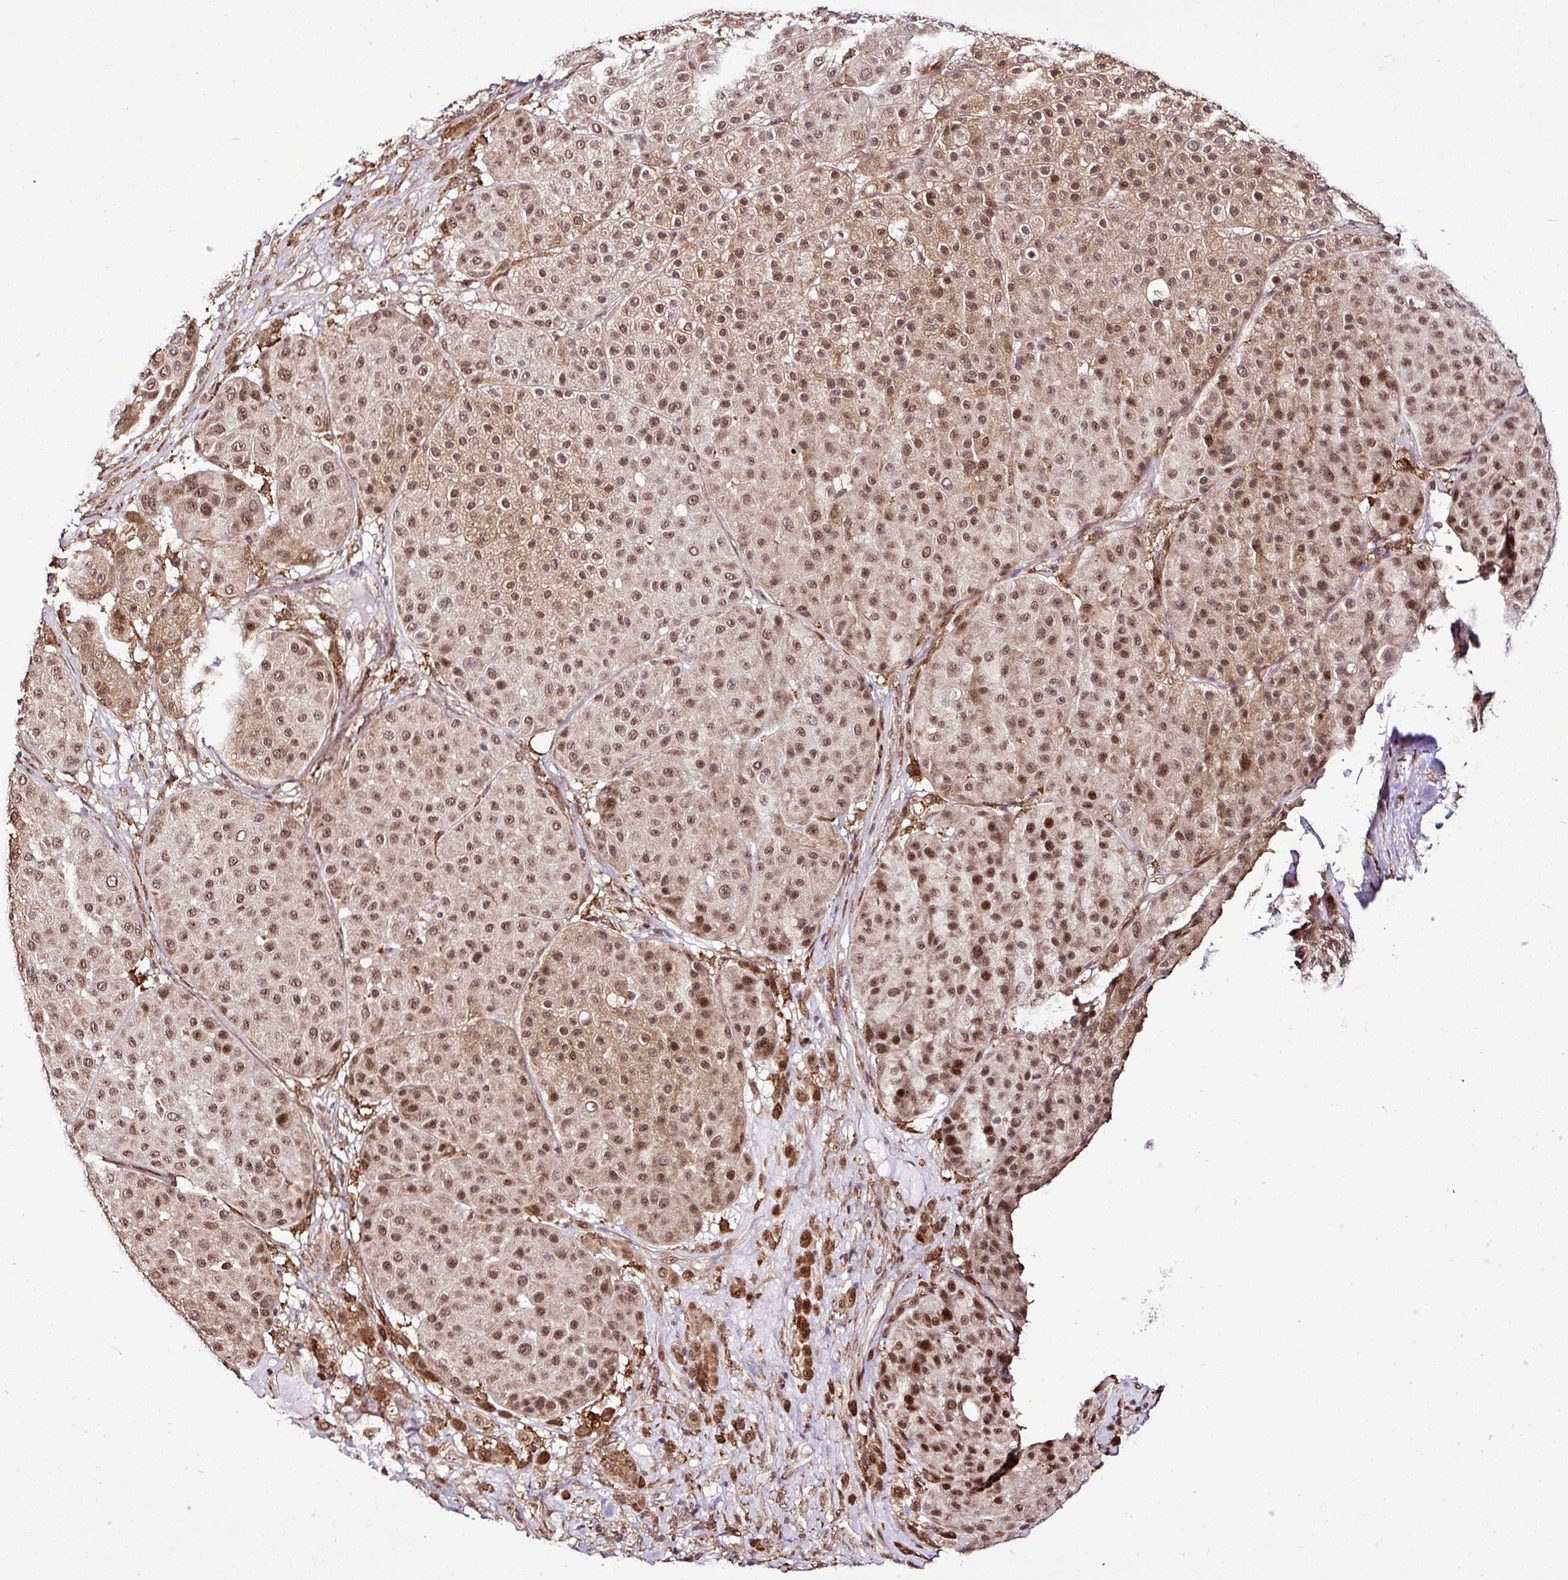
{"staining": {"intensity": "moderate", "quantity": ">75%", "location": "cytoplasmic/membranous,nuclear"}, "tissue": "melanoma", "cell_type": "Tumor cells", "image_type": "cancer", "snomed": [{"axis": "morphology", "description": "Malignant melanoma, Metastatic site"}, {"axis": "topography", "description": "Smooth muscle"}], "caption": "Malignant melanoma (metastatic site) stained with a brown dye demonstrates moderate cytoplasmic/membranous and nuclear positive positivity in approximately >75% of tumor cells.", "gene": "FAM153A", "patient": {"sex": "male", "age": 41}}